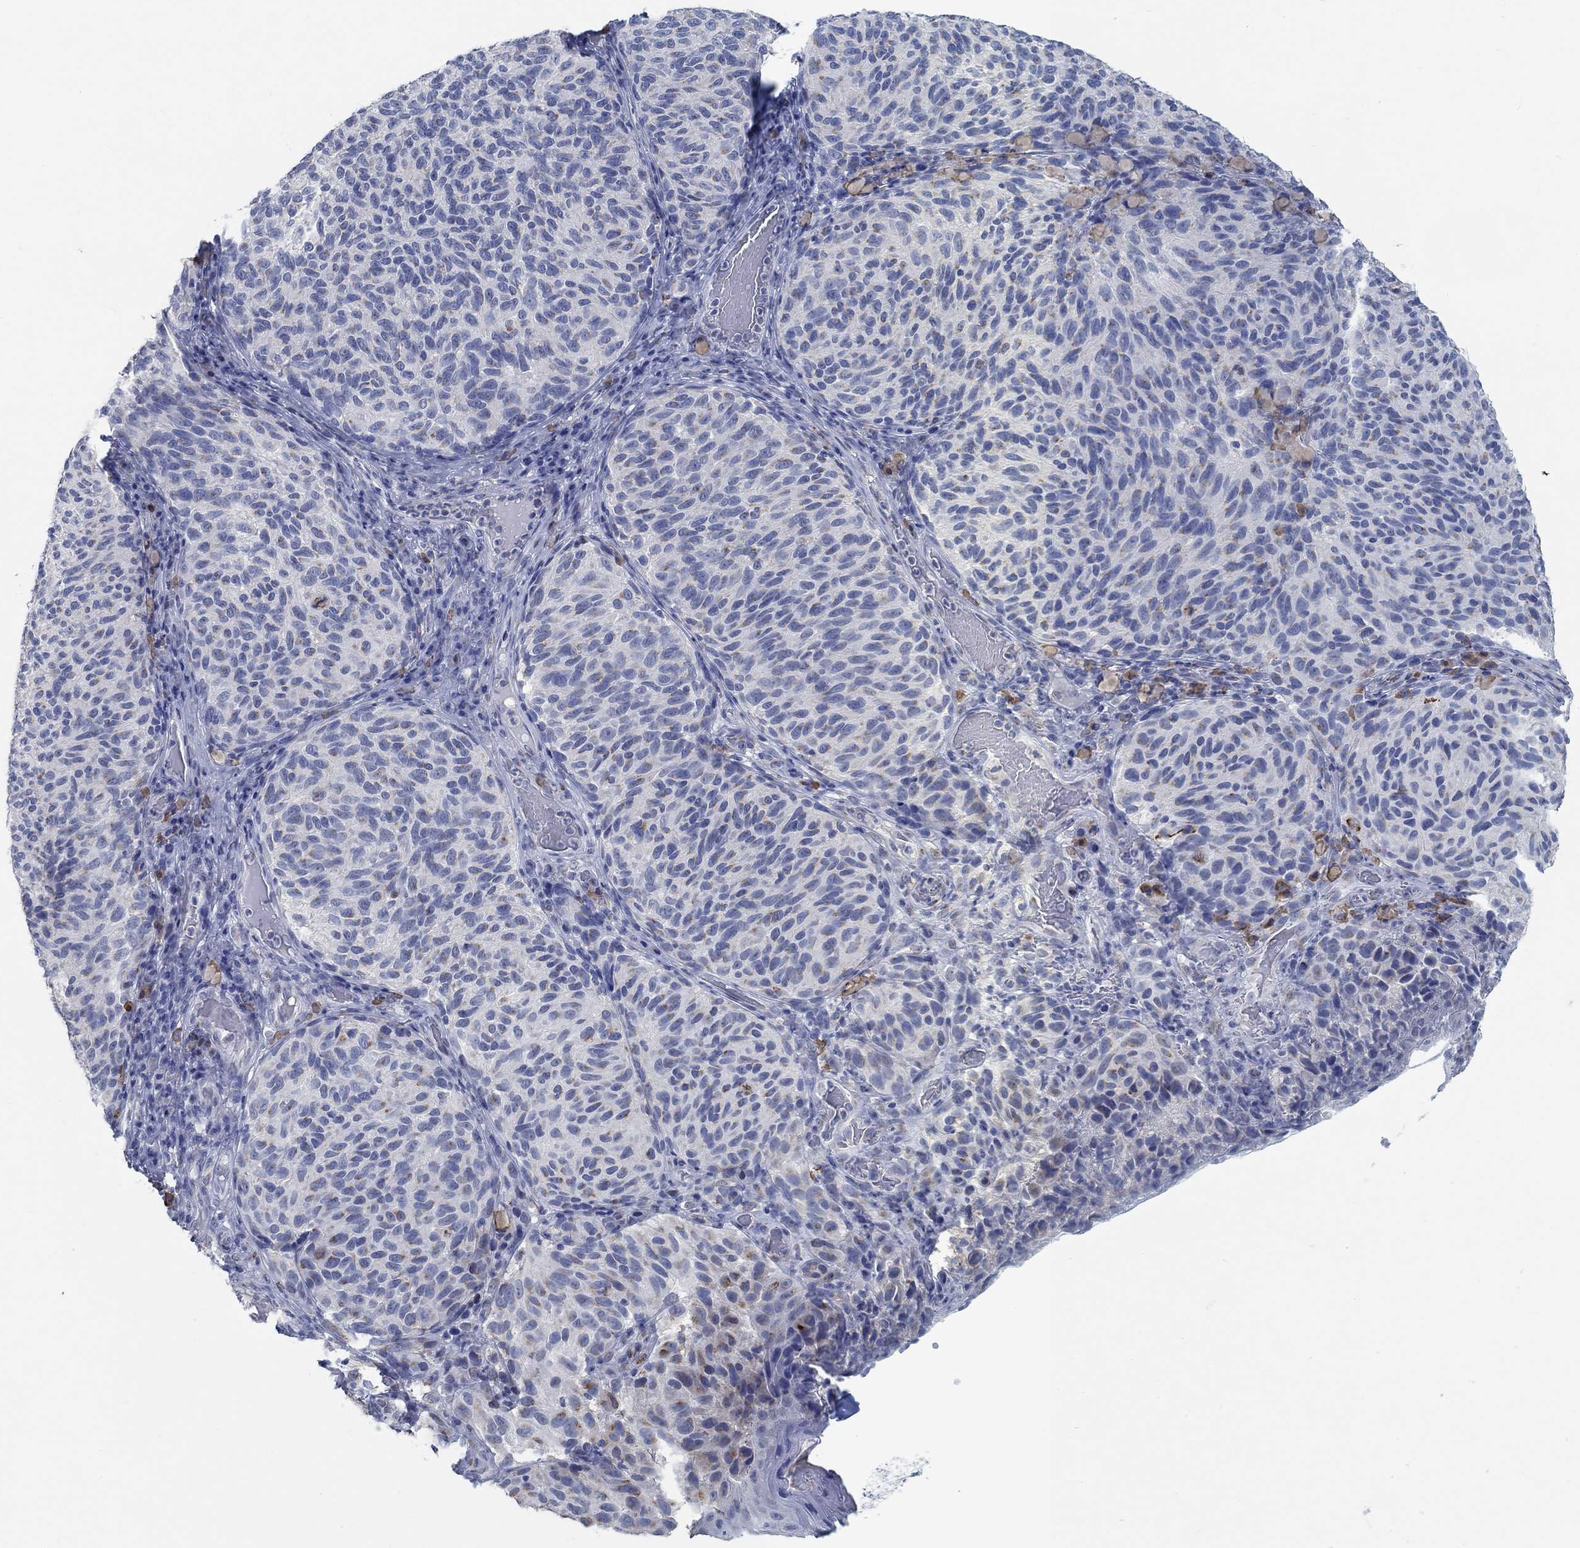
{"staining": {"intensity": "moderate", "quantity": "<25%", "location": "cytoplasmic/membranous"}, "tissue": "melanoma", "cell_type": "Tumor cells", "image_type": "cancer", "snomed": [{"axis": "morphology", "description": "Malignant melanoma, NOS"}, {"axis": "topography", "description": "Skin"}], "caption": "A micrograph of human melanoma stained for a protein displays moderate cytoplasmic/membranous brown staining in tumor cells. (DAB (3,3'-diaminobenzidine) IHC, brown staining for protein, blue staining for nuclei).", "gene": "TEKT4", "patient": {"sex": "female", "age": 73}}